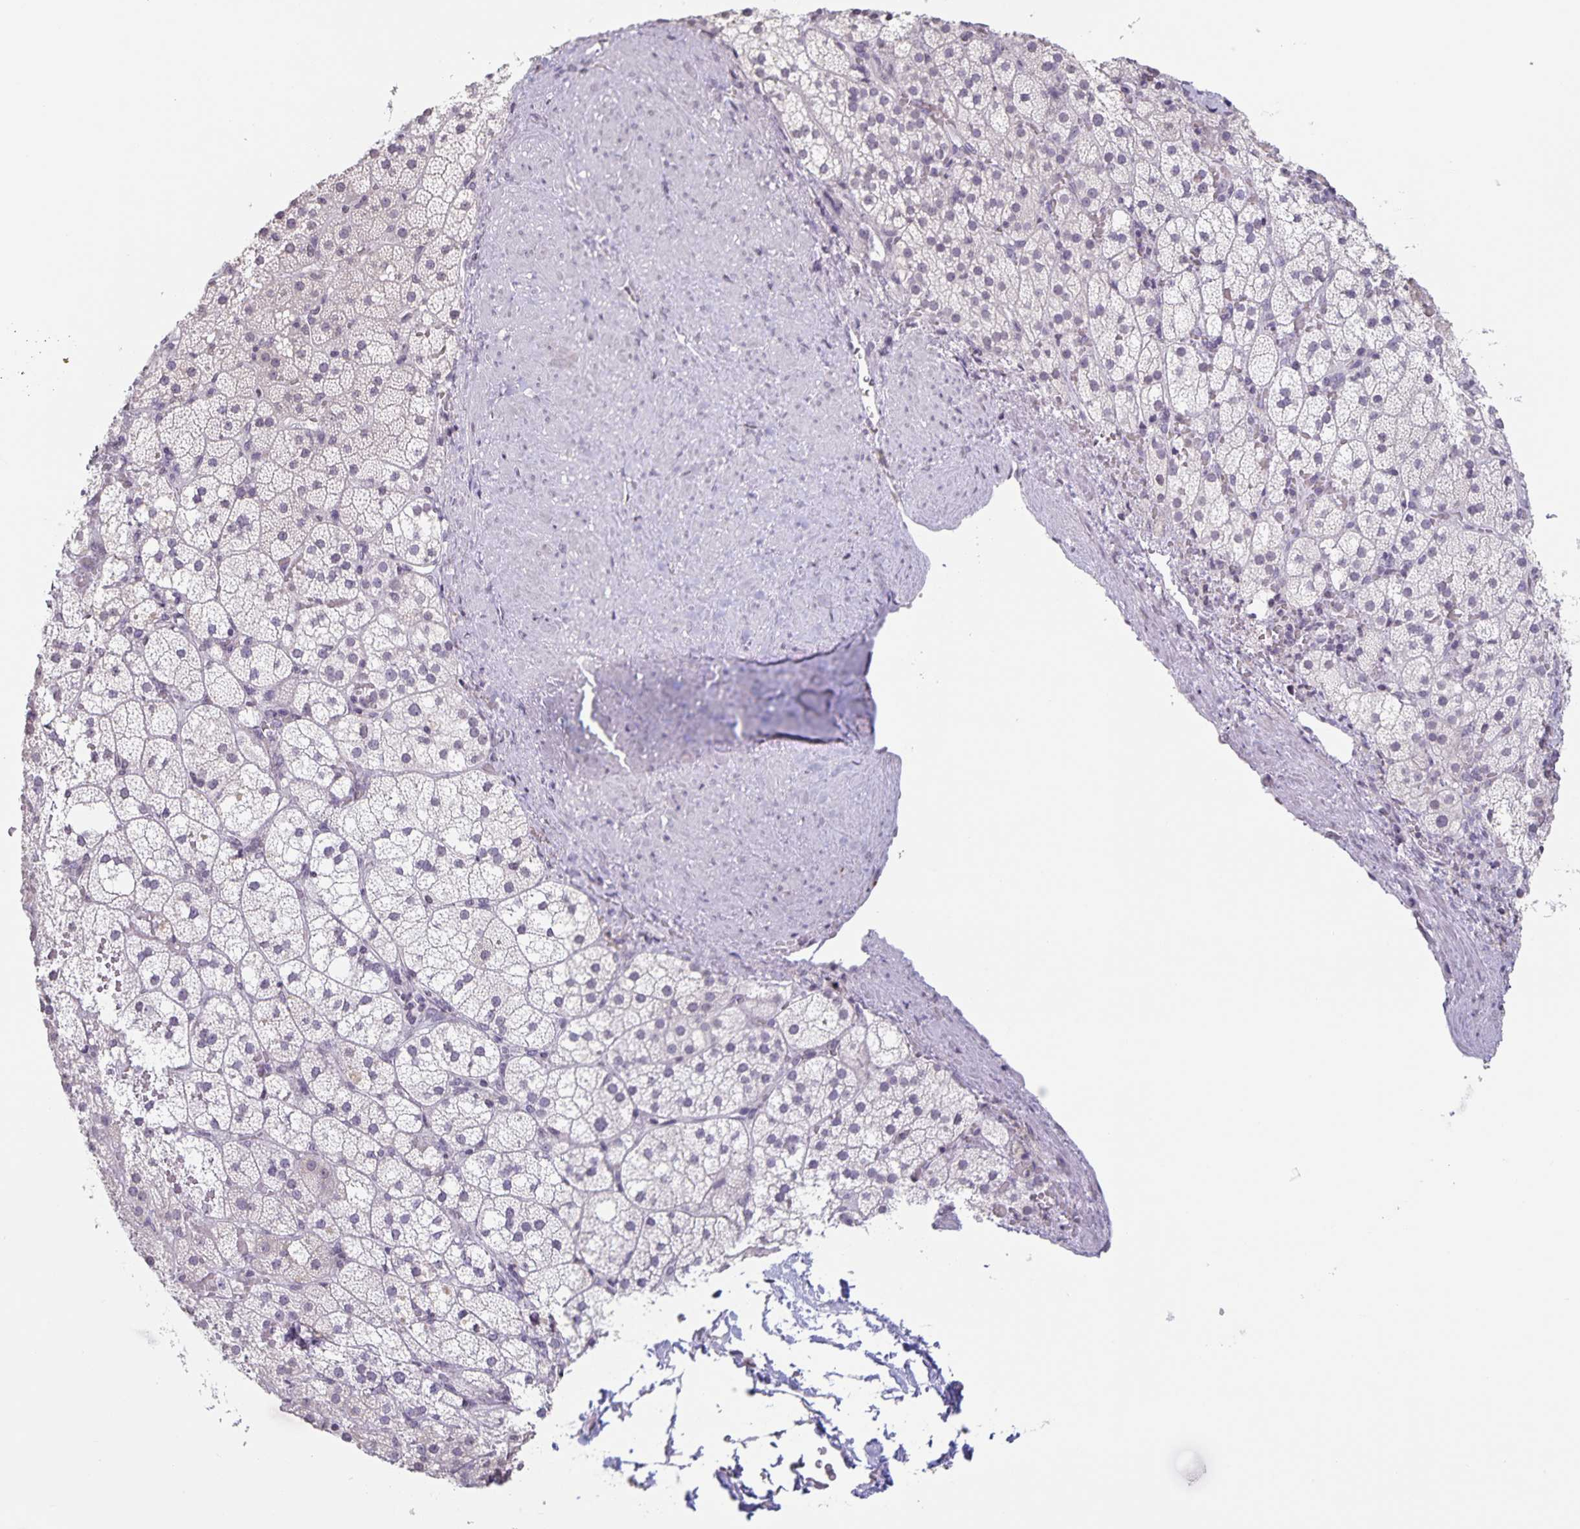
{"staining": {"intensity": "negative", "quantity": "none", "location": "none"}, "tissue": "adrenal gland", "cell_type": "Glandular cells", "image_type": "normal", "snomed": [{"axis": "morphology", "description": "Normal tissue, NOS"}, {"axis": "topography", "description": "Adrenal gland"}], "caption": "Benign adrenal gland was stained to show a protein in brown. There is no significant expression in glandular cells.", "gene": "AQP4", "patient": {"sex": "male", "age": 53}}